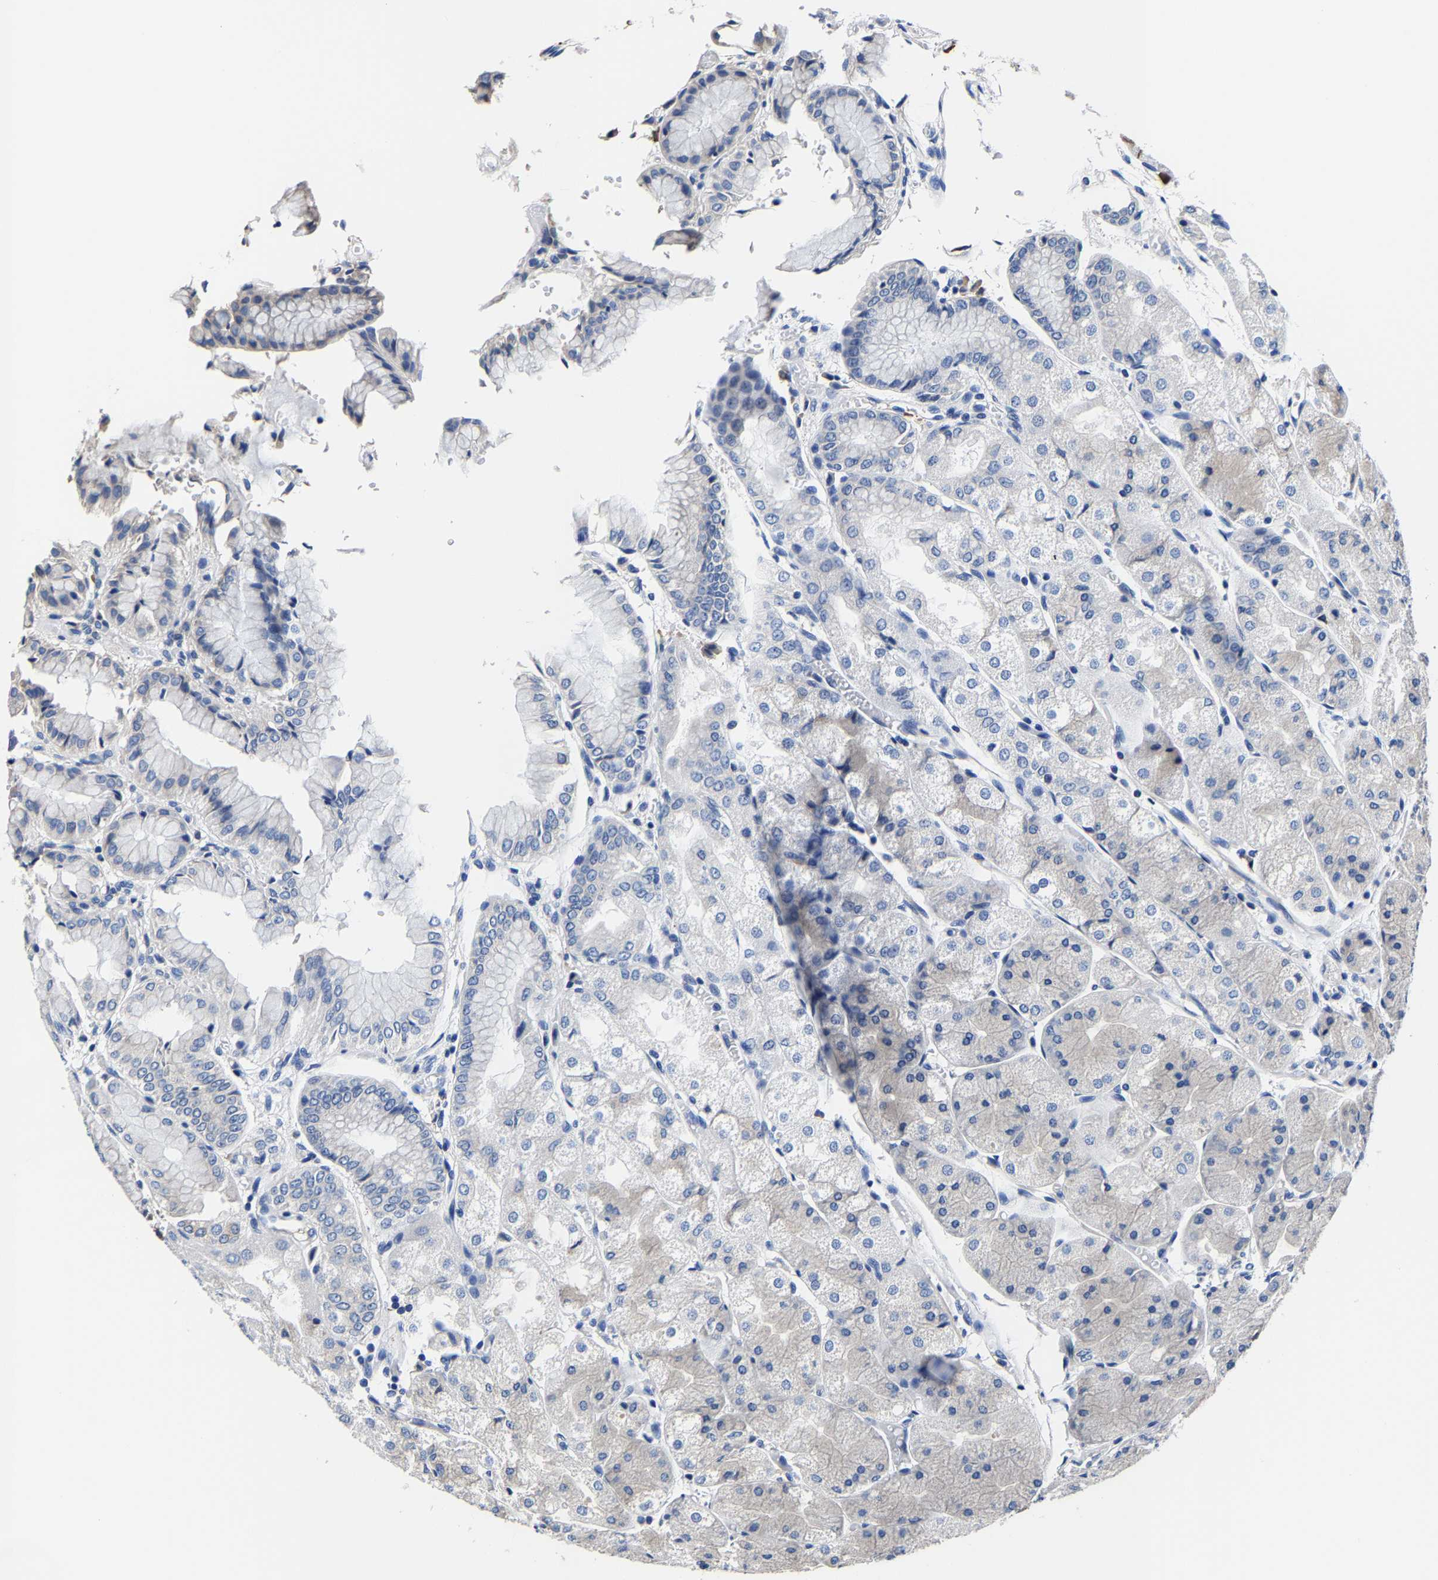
{"staining": {"intensity": "weak", "quantity": "<25%", "location": "cytoplasmic/membranous"}, "tissue": "stomach", "cell_type": "Glandular cells", "image_type": "normal", "snomed": [{"axis": "morphology", "description": "Normal tissue, NOS"}, {"axis": "topography", "description": "Stomach, upper"}], "caption": "The micrograph exhibits no significant positivity in glandular cells of stomach. The staining was performed using DAB to visualize the protein expression in brown, while the nuclei were stained in blue with hematoxylin (Magnification: 20x).", "gene": "SRPK2", "patient": {"sex": "male", "age": 72}}